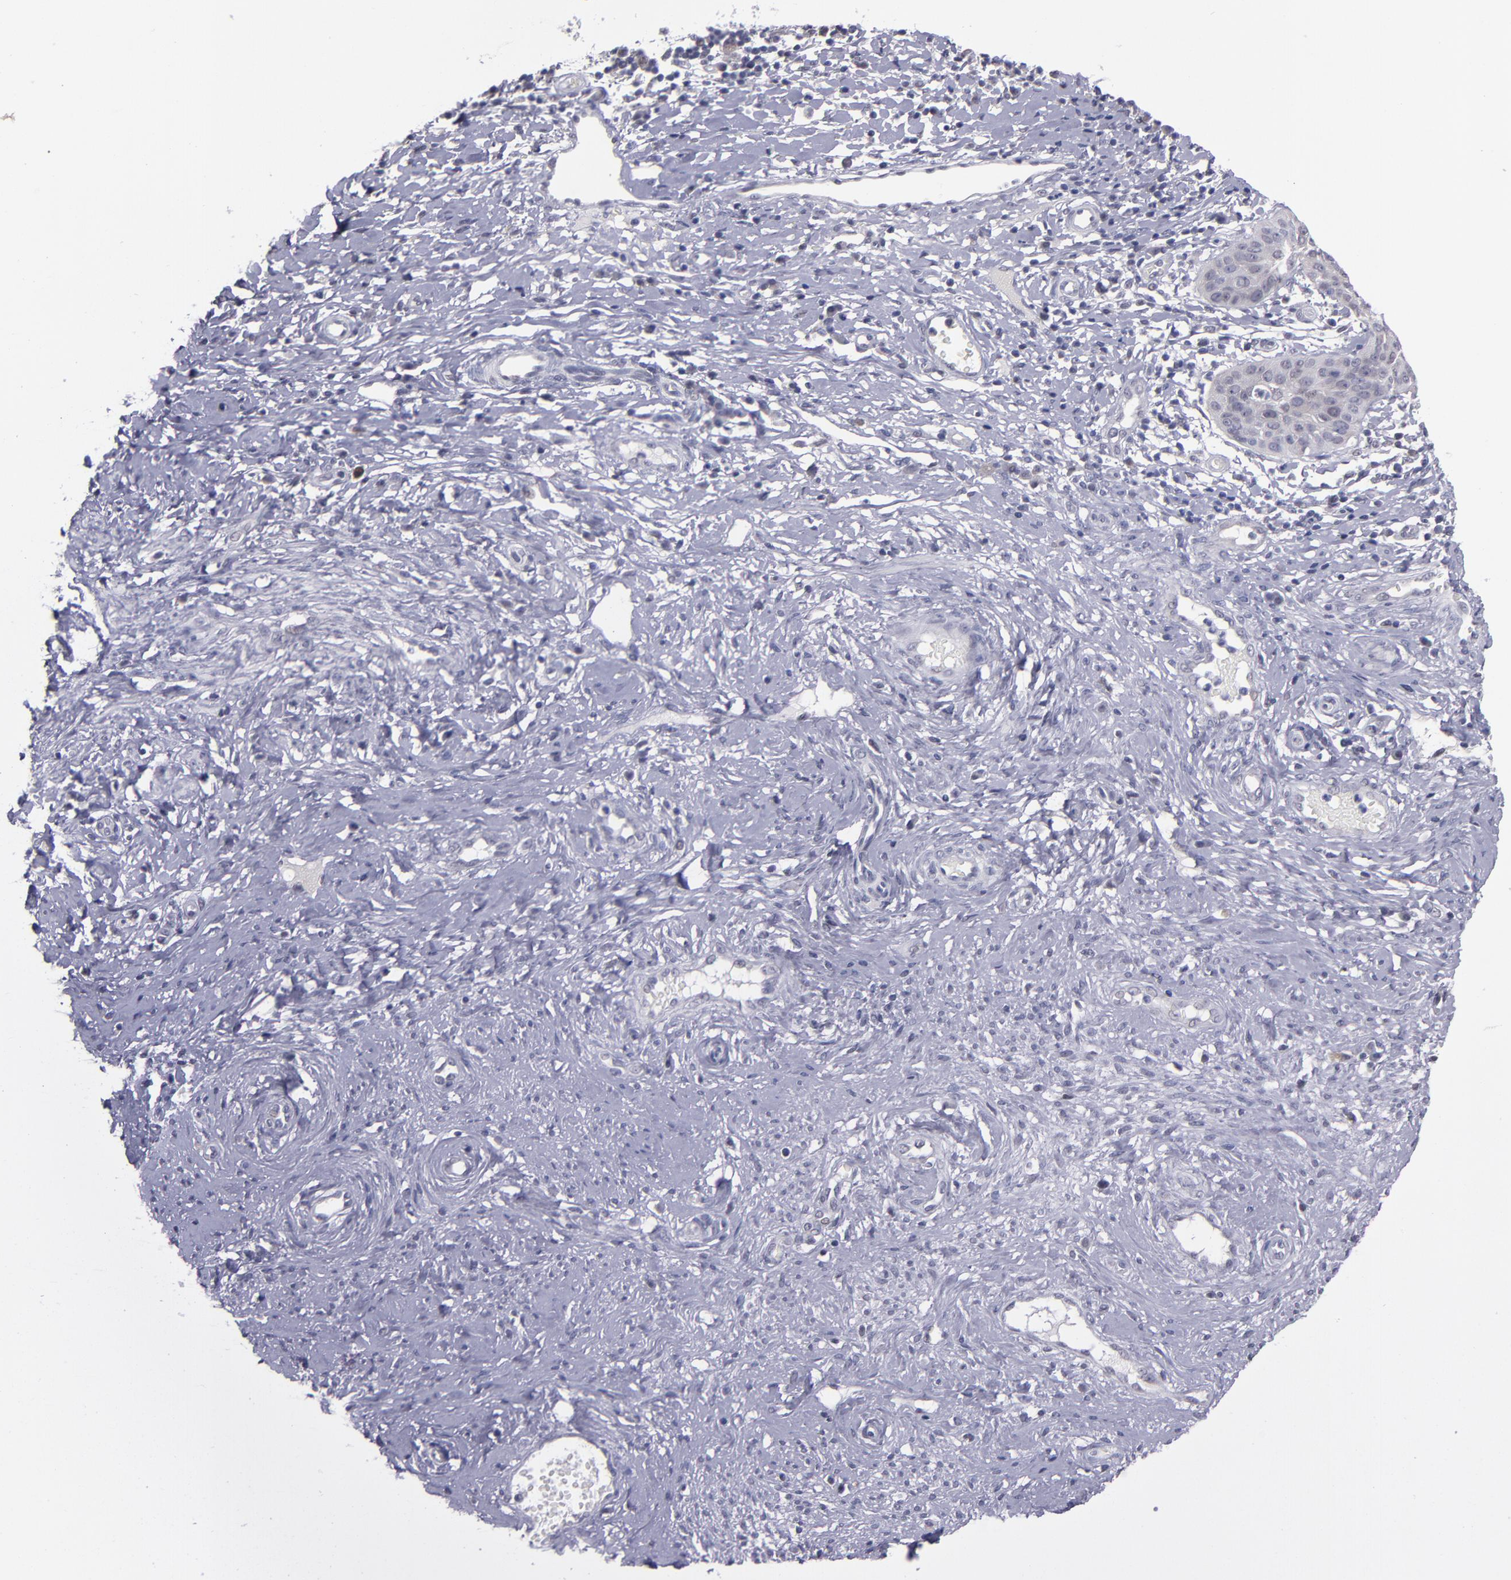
{"staining": {"intensity": "weak", "quantity": "25%-75%", "location": "nuclear"}, "tissue": "cervical cancer", "cell_type": "Tumor cells", "image_type": "cancer", "snomed": [{"axis": "morphology", "description": "Normal tissue, NOS"}, {"axis": "morphology", "description": "Squamous cell carcinoma, NOS"}, {"axis": "topography", "description": "Cervix"}], "caption": "A brown stain labels weak nuclear positivity of a protein in human cervical cancer (squamous cell carcinoma) tumor cells. (DAB (3,3'-diaminobenzidine) = brown stain, brightfield microscopy at high magnification).", "gene": "OTUB2", "patient": {"sex": "female", "age": 39}}